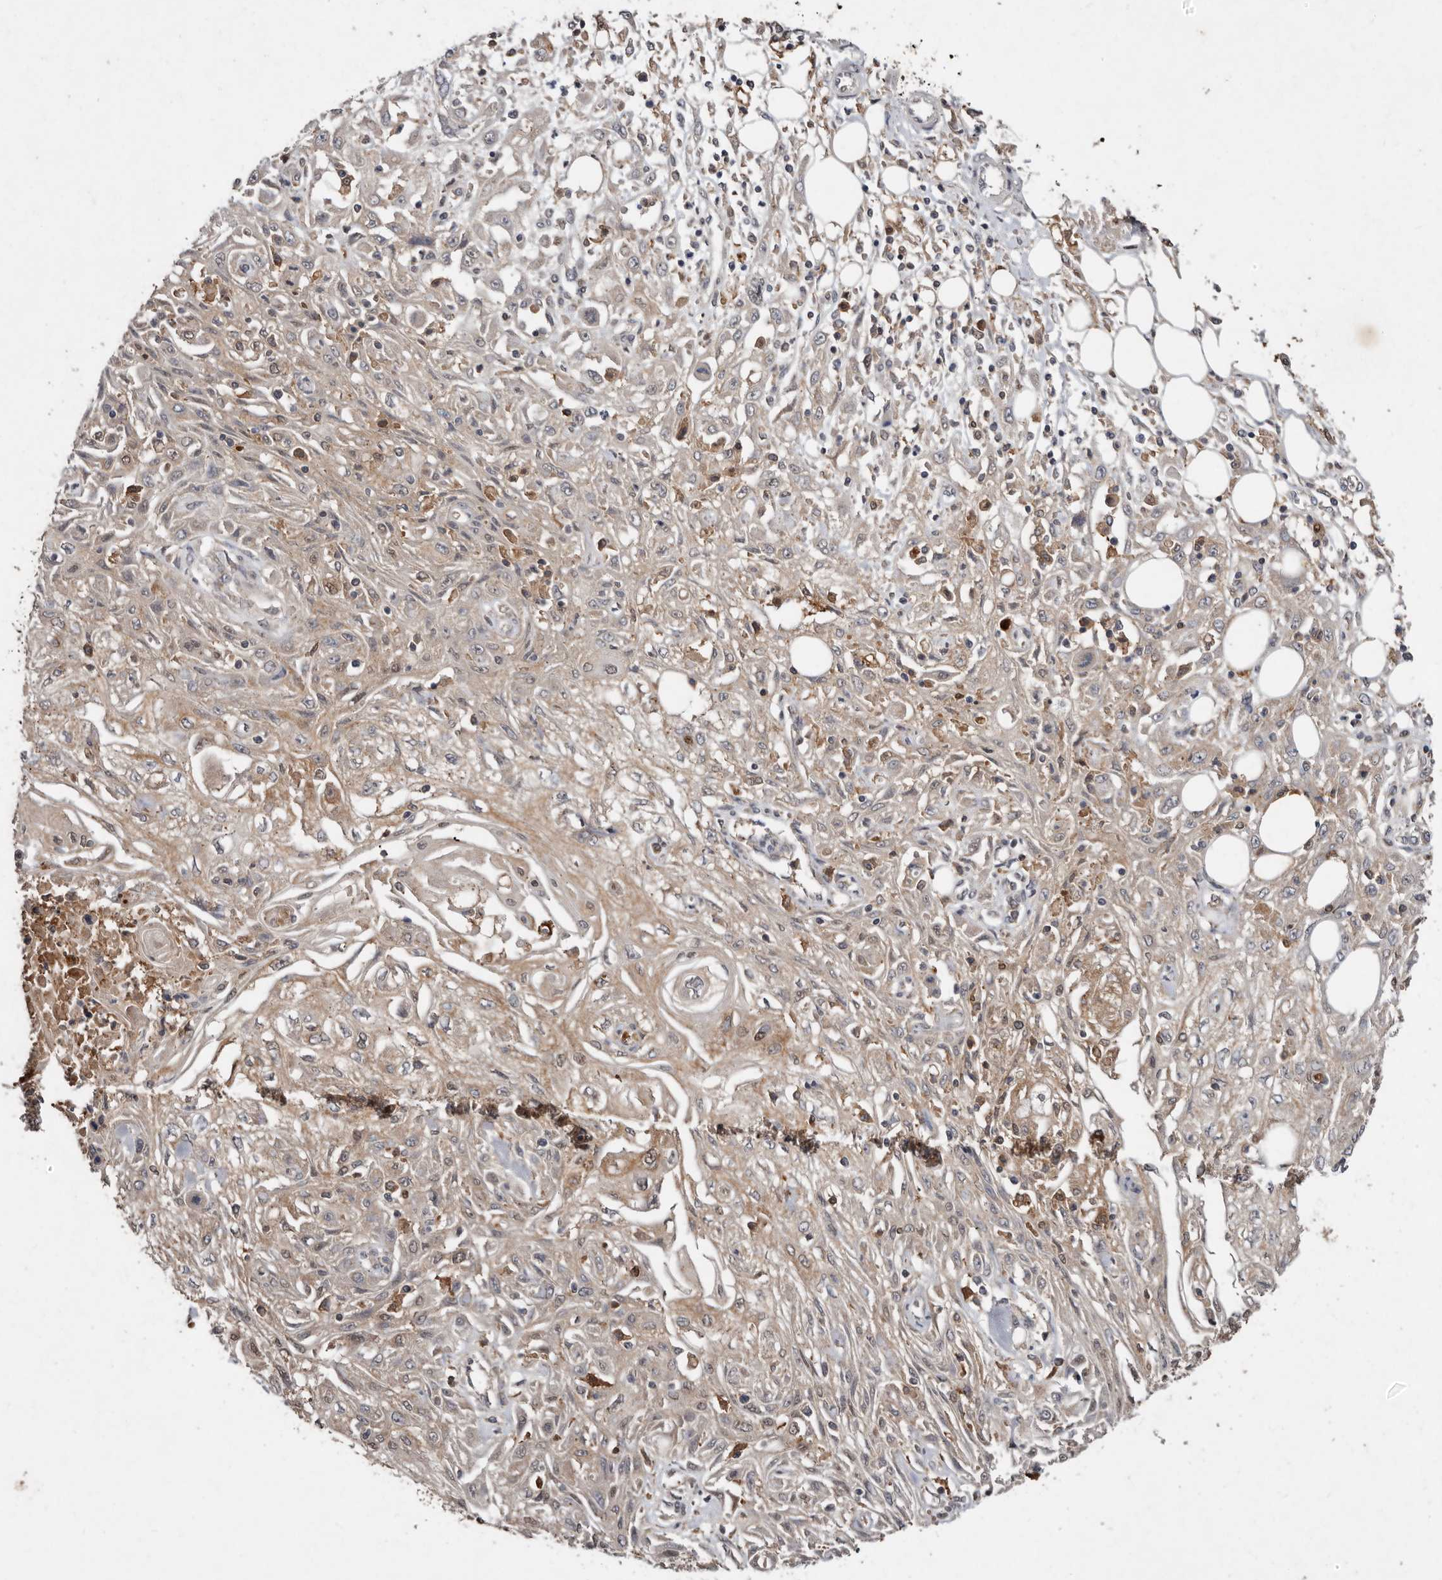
{"staining": {"intensity": "weak", "quantity": "25%-75%", "location": "cytoplasmic/membranous"}, "tissue": "skin cancer", "cell_type": "Tumor cells", "image_type": "cancer", "snomed": [{"axis": "morphology", "description": "Squamous cell carcinoma, NOS"}, {"axis": "morphology", "description": "Squamous cell carcinoma, metastatic, NOS"}, {"axis": "topography", "description": "Skin"}, {"axis": "topography", "description": "Lymph node"}], "caption": "IHC of human skin metastatic squamous cell carcinoma displays low levels of weak cytoplasmic/membranous positivity in approximately 25%-75% of tumor cells.", "gene": "EDEM1", "patient": {"sex": "male", "age": 75}}